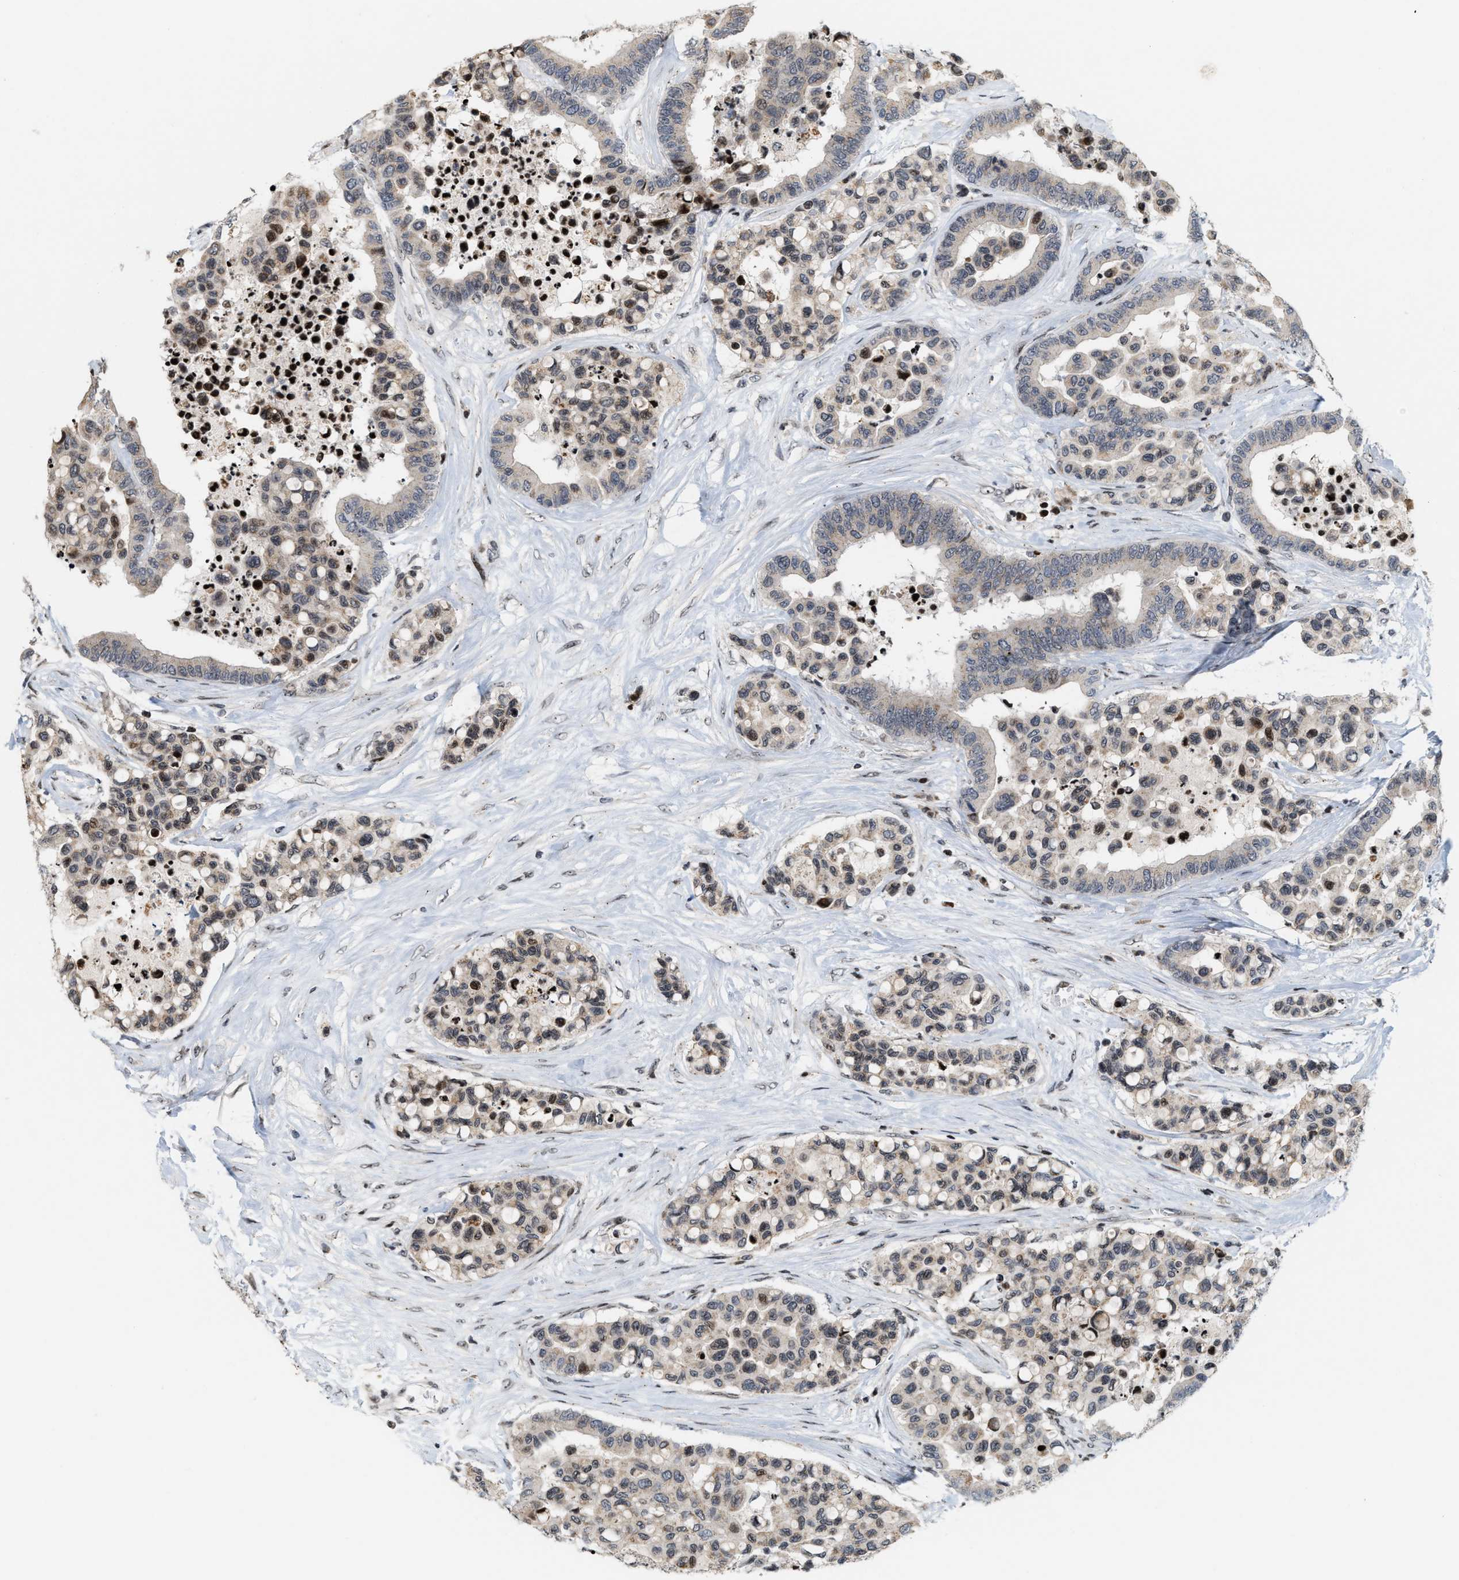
{"staining": {"intensity": "weak", "quantity": "25%-75%", "location": "cytoplasmic/membranous,nuclear"}, "tissue": "colorectal cancer", "cell_type": "Tumor cells", "image_type": "cancer", "snomed": [{"axis": "morphology", "description": "Adenocarcinoma, NOS"}, {"axis": "topography", "description": "Colon"}], "caption": "Tumor cells exhibit weak cytoplasmic/membranous and nuclear expression in approximately 25%-75% of cells in adenocarcinoma (colorectal). (IHC, brightfield microscopy, high magnification).", "gene": "PDZD2", "patient": {"sex": "male", "age": 82}}